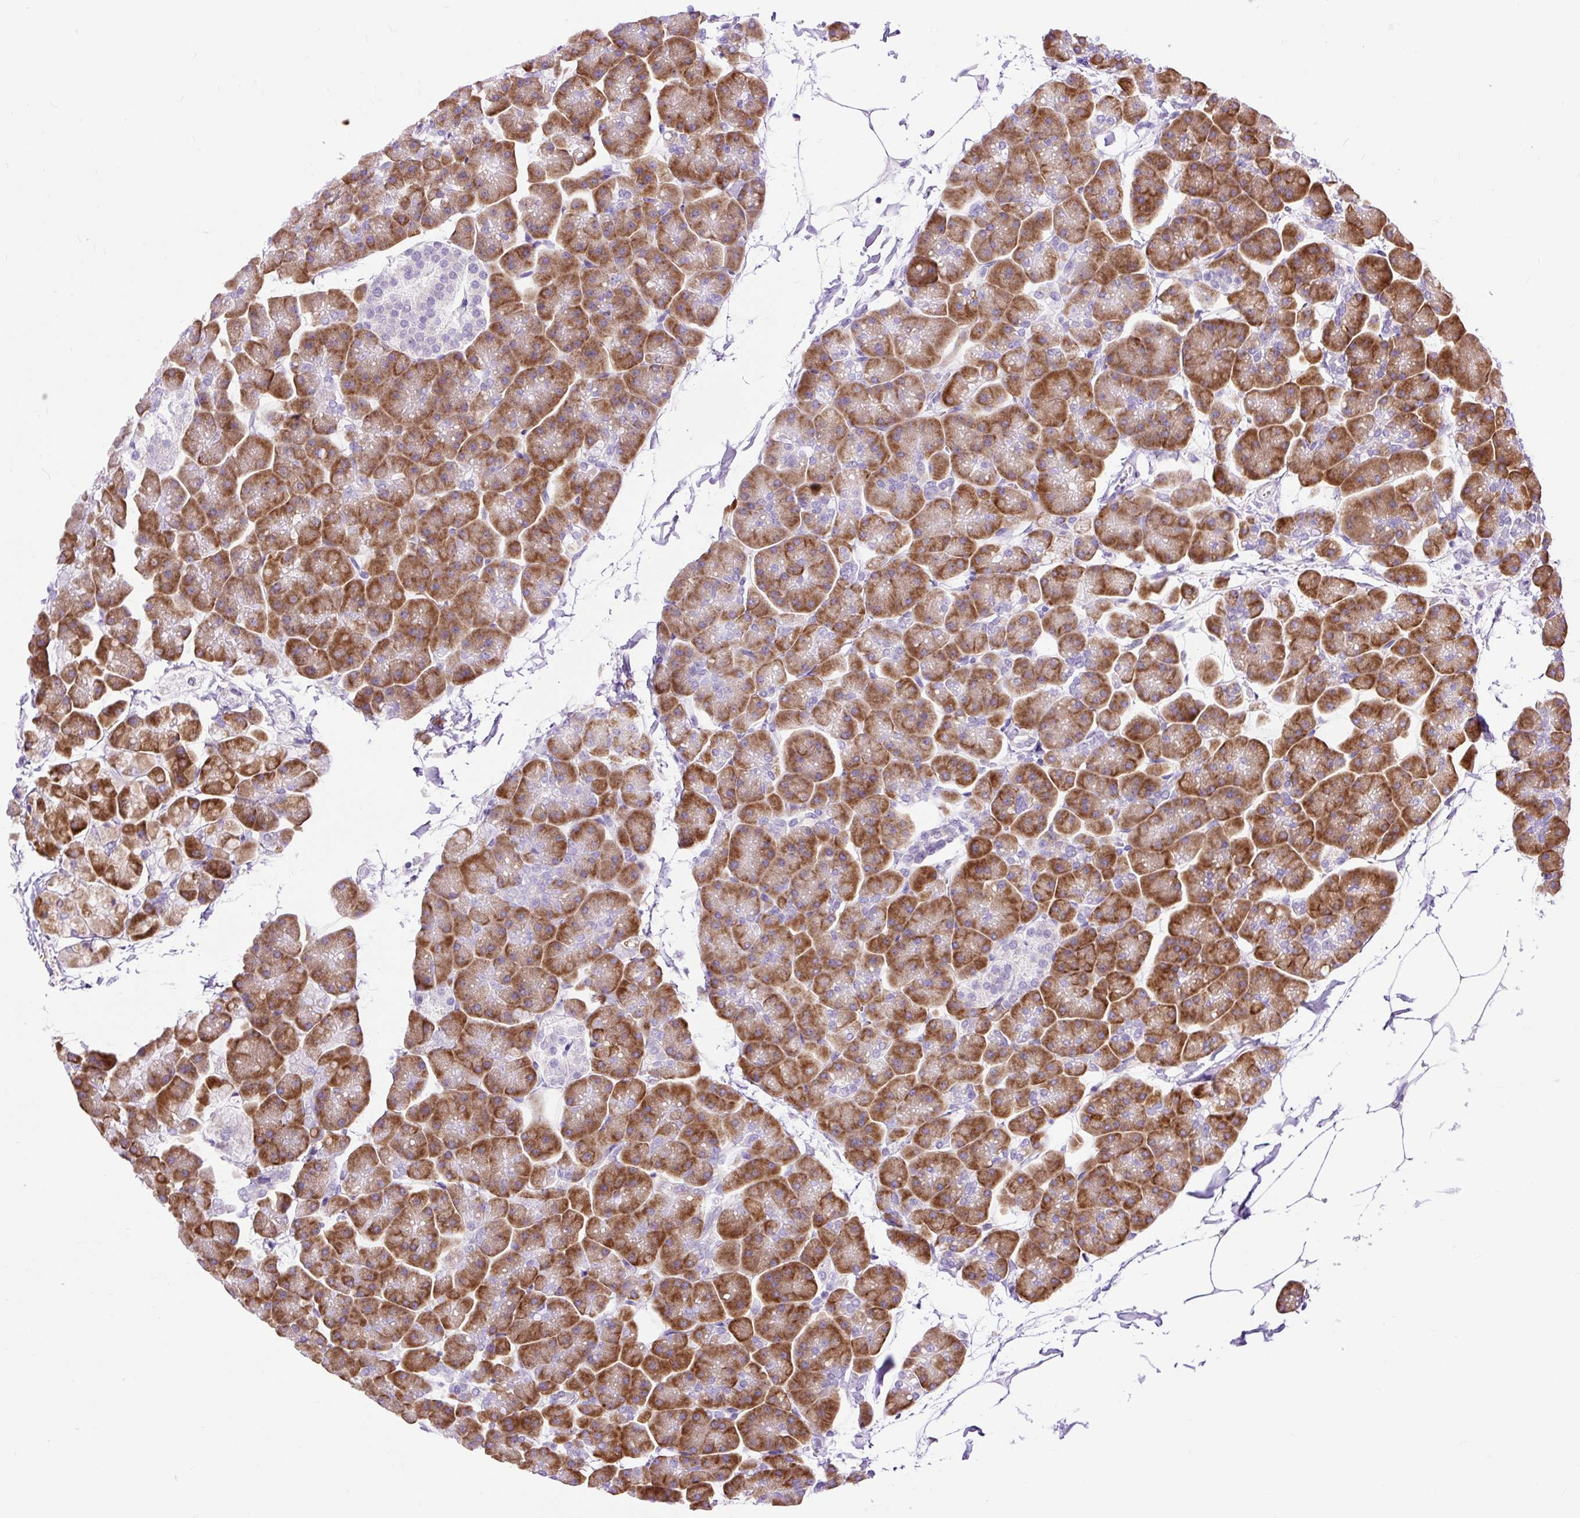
{"staining": {"intensity": "strong", "quantity": ">75%", "location": "cytoplasmic/membranous"}, "tissue": "pancreas", "cell_type": "Exocrine glandular cells", "image_type": "normal", "snomed": [{"axis": "morphology", "description": "Normal tissue, NOS"}, {"axis": "topography", "description": "Pancreas"}], "caption": "The immunohistochemical stain highlights strong cytoplasmic/membranous positivity in exocrine glandular cells of benign pancreas. (Stains: DAB in brown, nuclei in blue, Microscopy: brightfield microscopy at high magnification).", "gene": "DDOST", "patient": {"sex": "male", "age": 35}}